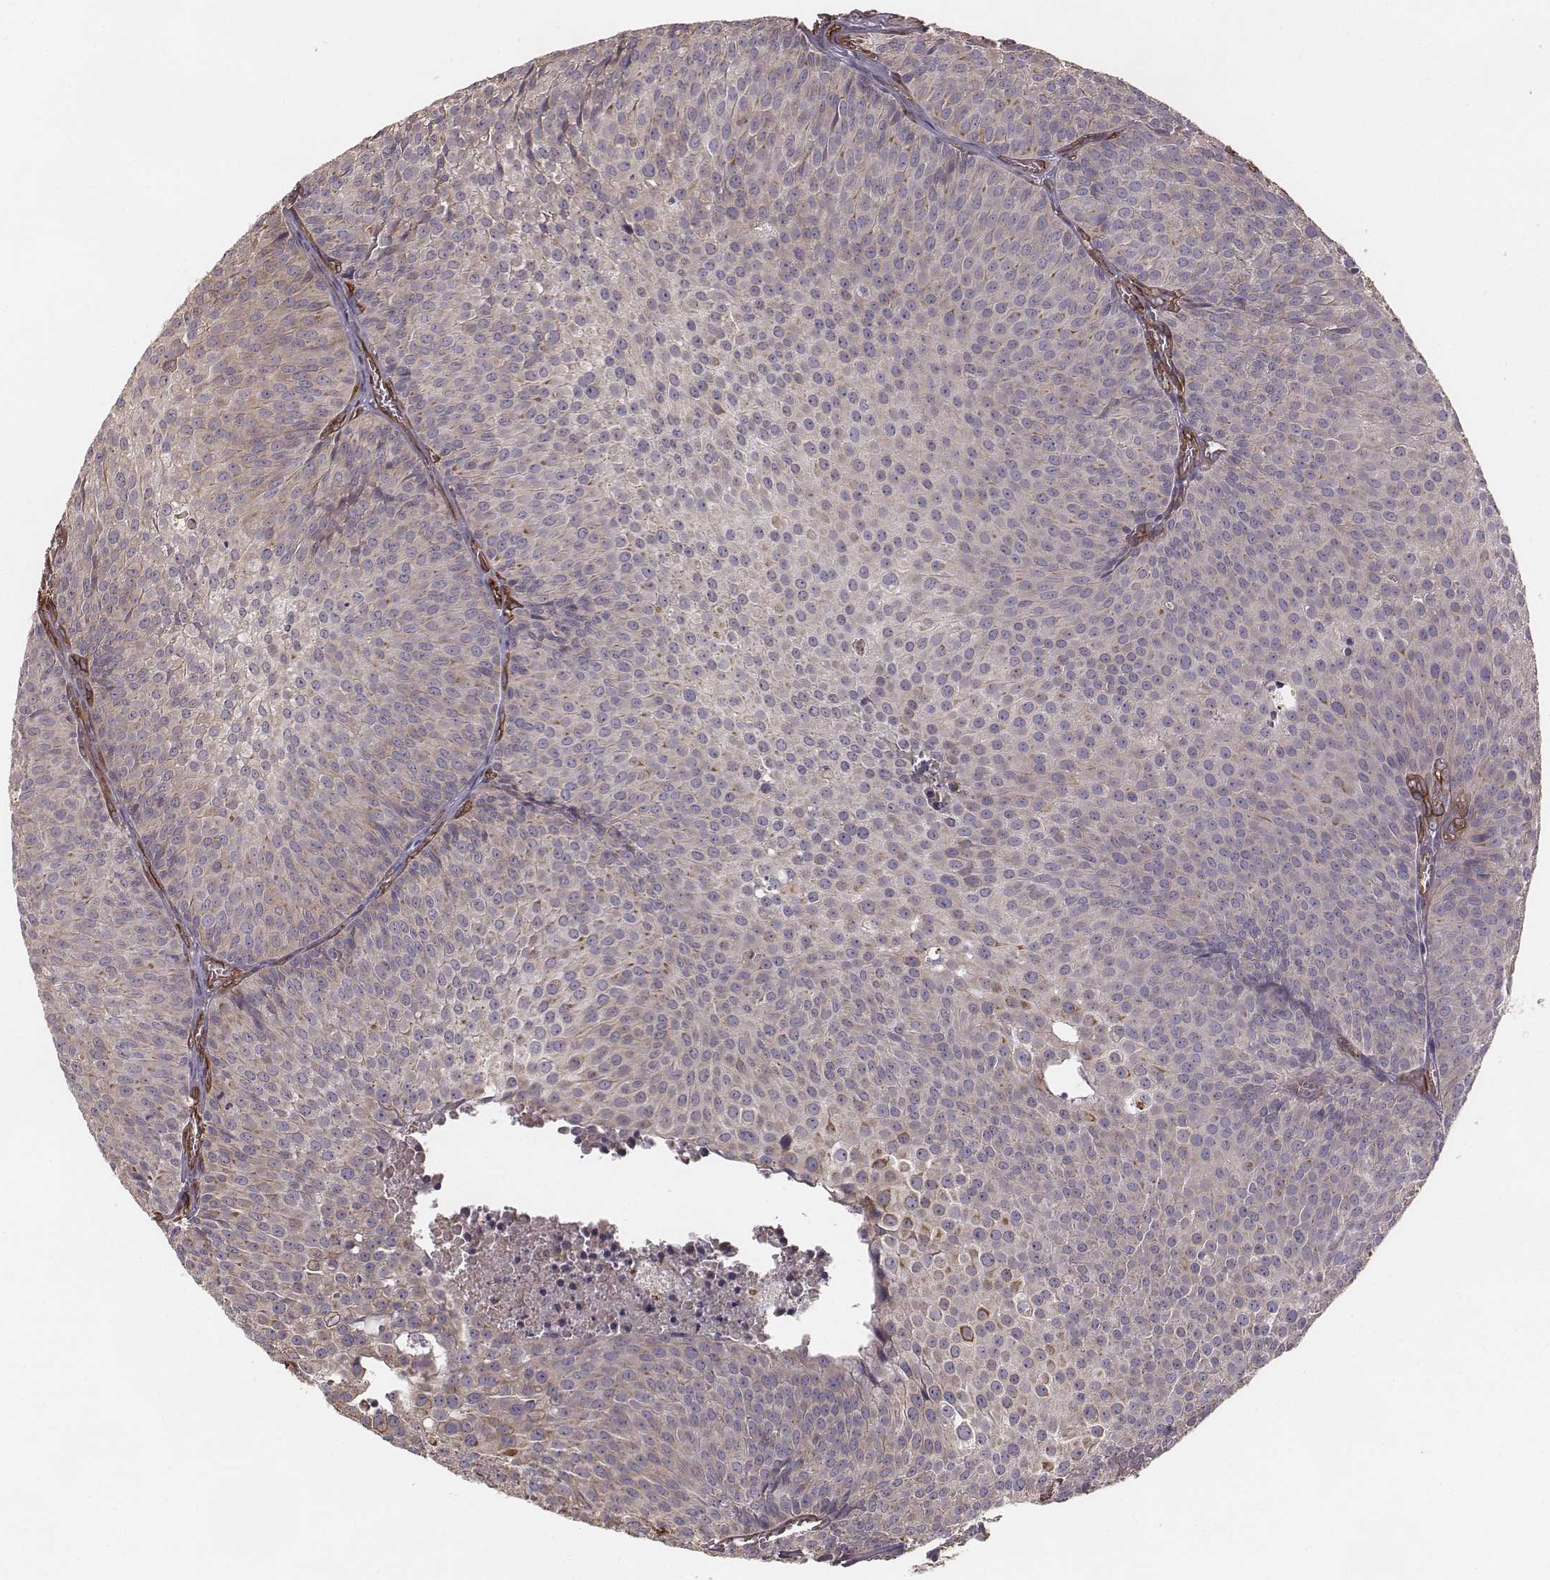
{"staining": {"intensity": "moderate", "quantity": "<25%", "location": "cytoplasmic/membranous"}, "tissue": "urothelial cancer", "cell_type": "Tumor cells", "image_type": "cancer", "snomed": [{"axis": "morphology", "description": "Urothelial carcinoma, Low grade"}, {"axis": "topography", "description": "Urinary bladder"}], "caption": "Tumor cells demonstrate low levels of moderate cytoplasmic/membranous expression in approximately <25% of cells in human urothelial cancer.", "gene": "PALMD", "patient": {"sex": "male", "age": 63}}